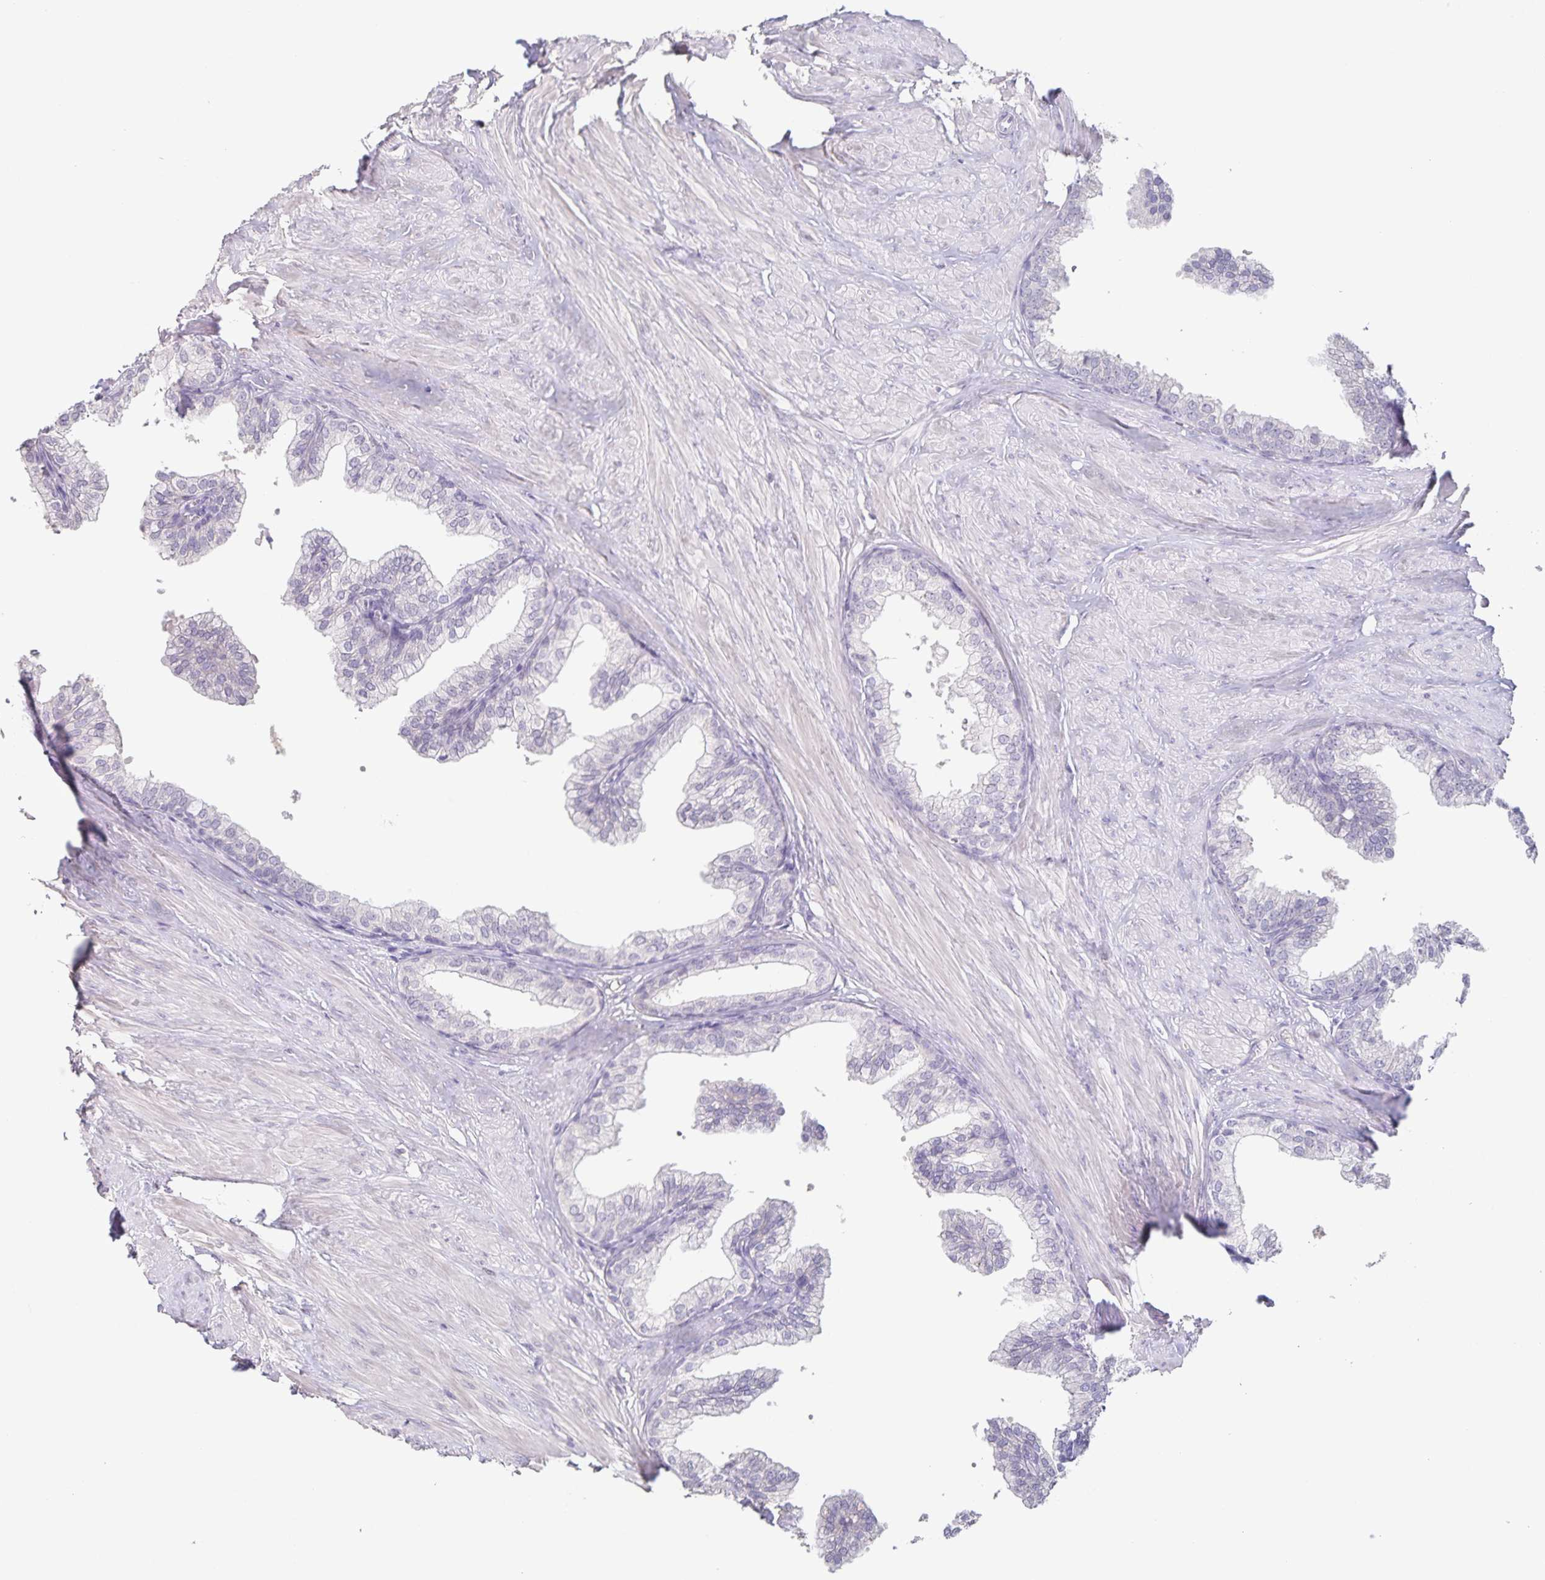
{"staining": {"intensity": "negative", "quantity": "none", "location": "none"}, "tissue": "prostate", "cell_type": "Glandular cells", "image_type": "normal", "snomed": [{"axis": "morphology", "description": "Normal tissue, NOS"}, {"axis": "topography", "description": "Prostate"}, {"axis": "topography", "description": "Peripheral nerve tissue"}], "caption": "An immunohistochemistry photomicrograph of benign prostate is shown. There is no staining in glandular cells of prostate.", "gene": "INSL5", "patient": {"sex": "male", "age": 55}}